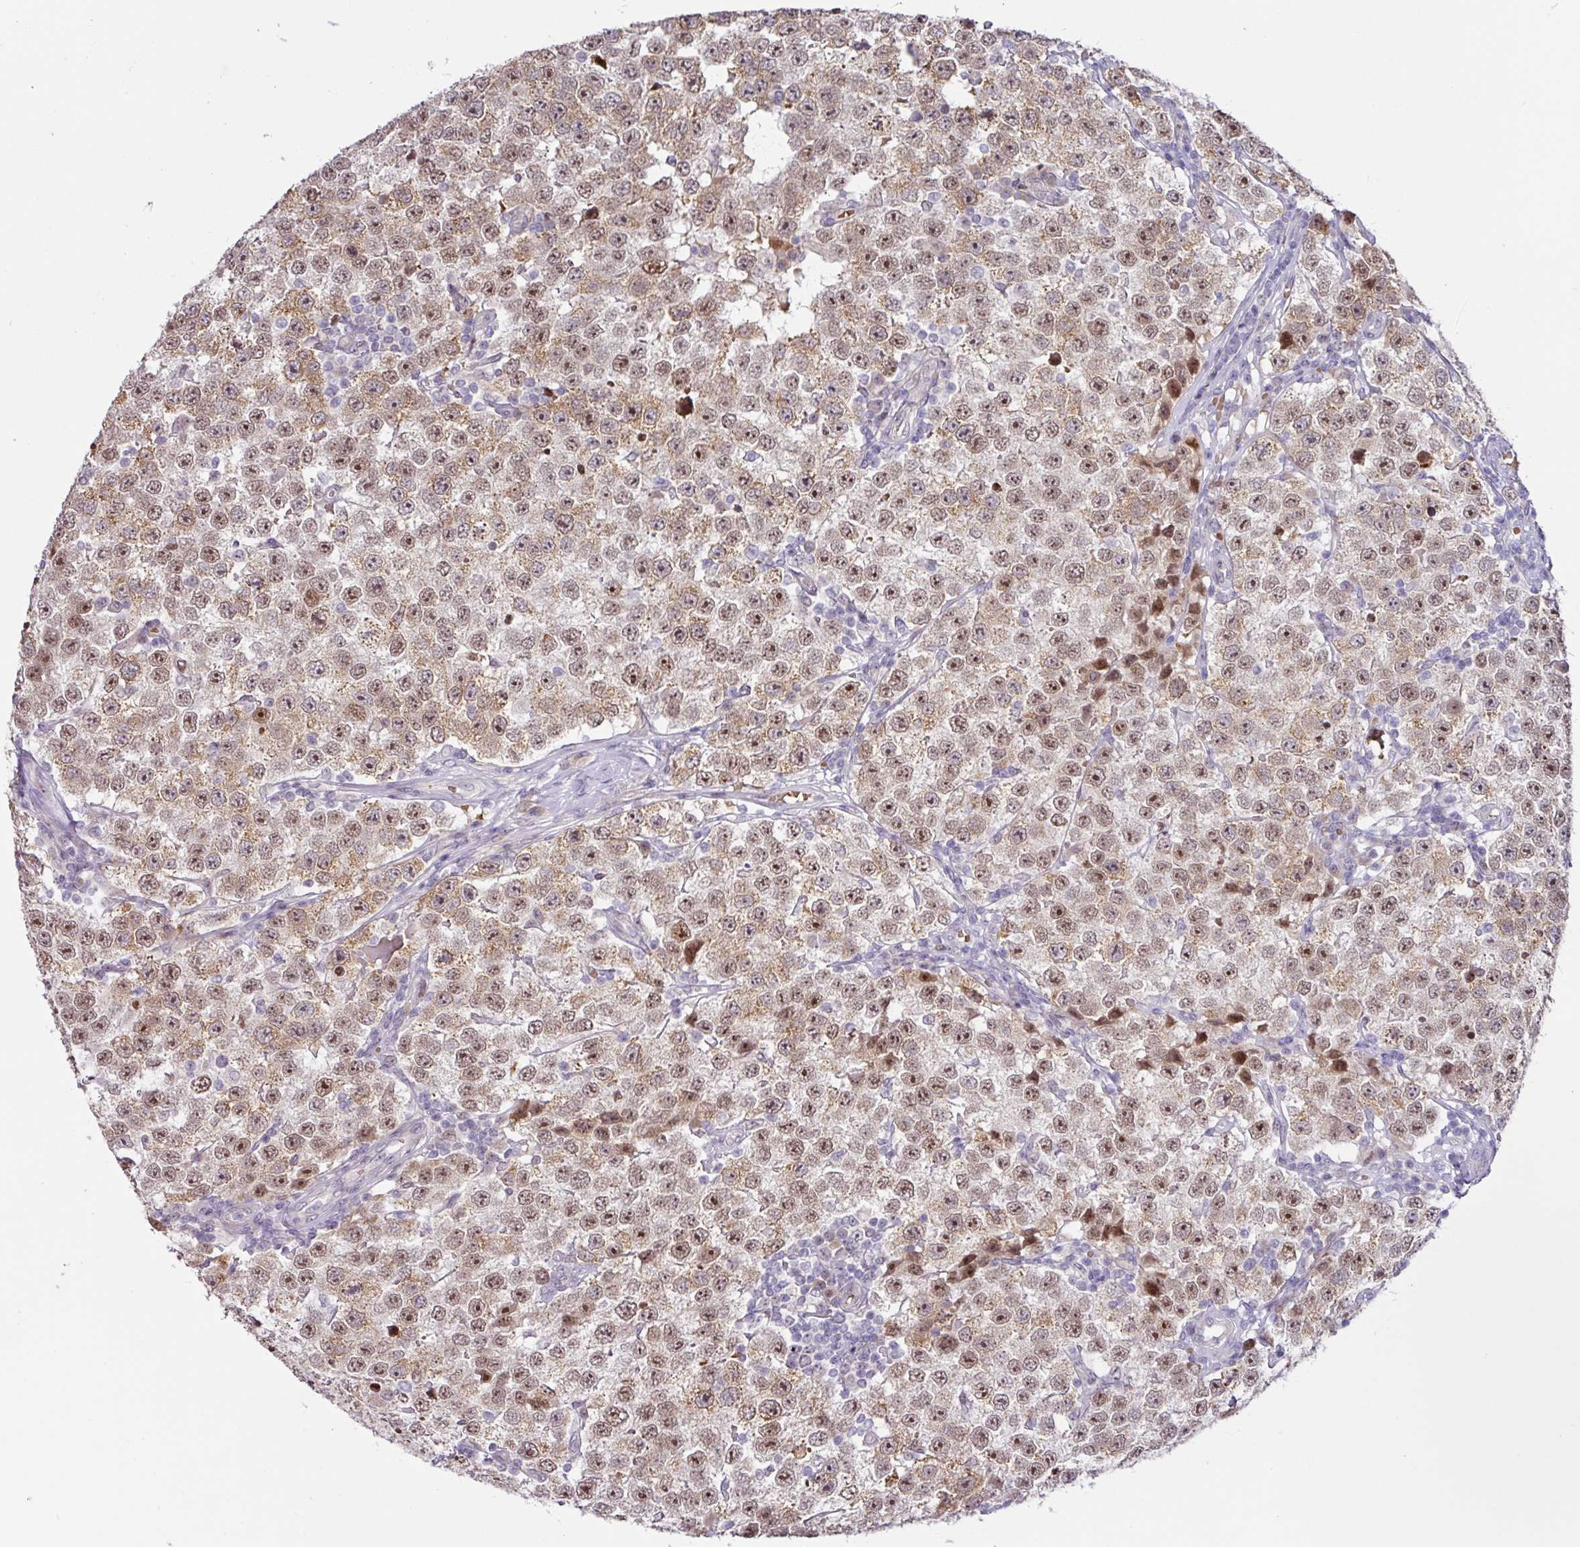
{"staining": {"intensity": "moderate", "quantity": ">75%", "location": "nuclear"}, "tissue": "testis cancer", "cell_type": "Tumor cells", "image_type": "cancer", "snomed": [{"axis": "morphology", "description": "Seminoma, NOS"}, {"axis": "topography", "description": "Testis"}], "caption": "Human testis cancer (seminoma) stained for a protein (brown) demonstrates moderate nuclear positive staining in approximately >75% of tumor cells.", "gene": "PARP2", "patient": {"sex": "male", "age": 34}}